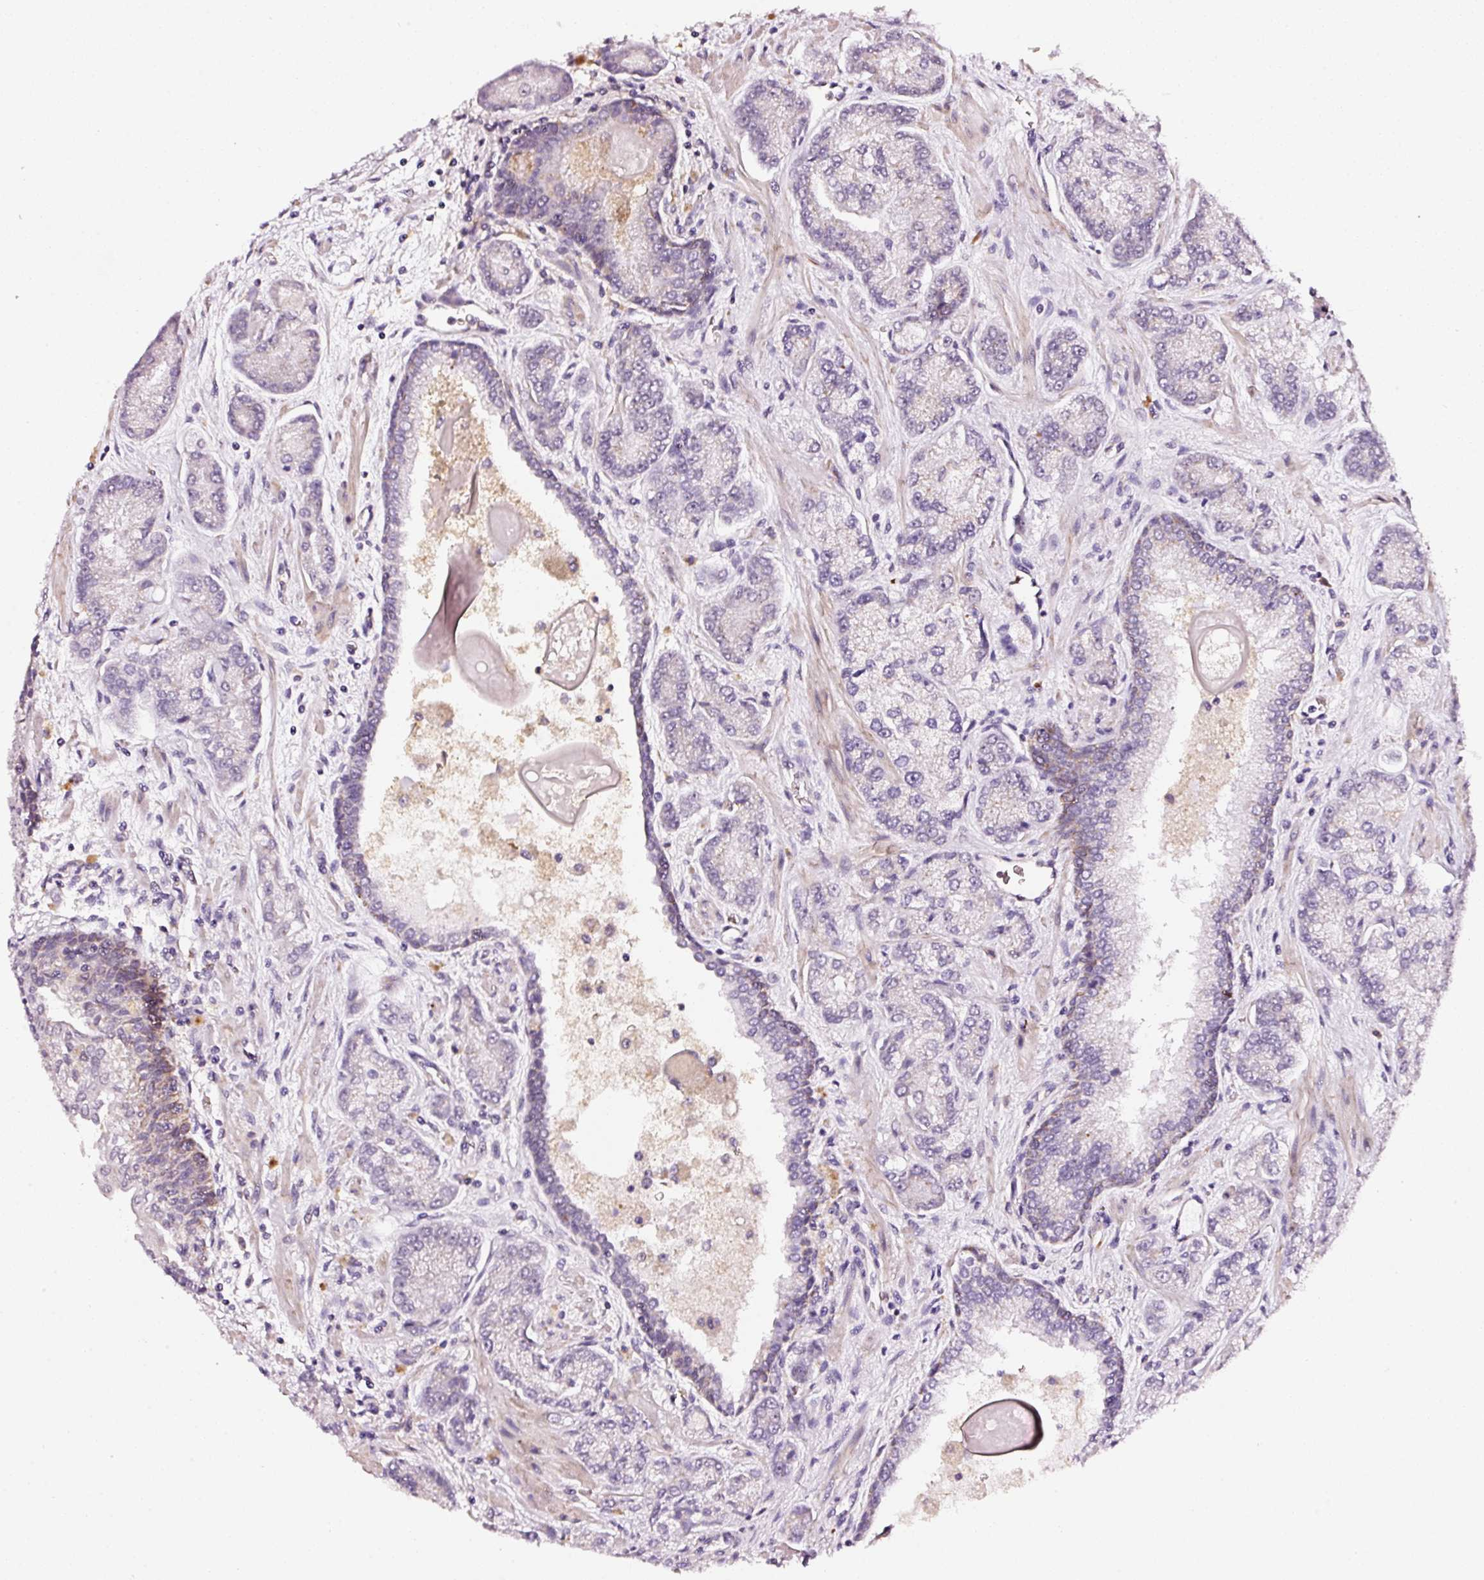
{"staining": {"intensity": "negative", "quantity": "none", "location": "none"}, "tissue": "prostate cancer", "cell_type": "Tumor cells", "image_type": "cancer", "snomed": [{"axis": "morphology", "description": "Adenocarcinoma, High grade"}, {"axis": "topography", "description": "Prostate"}], "caption": "This is an IHC histopathology image of human prostate cancer (adenocarcinoma (high-grade)). There is no staining in tumor cells.", "gene": "ZNF460", "patient": {"sex": "male", "age": 68}}